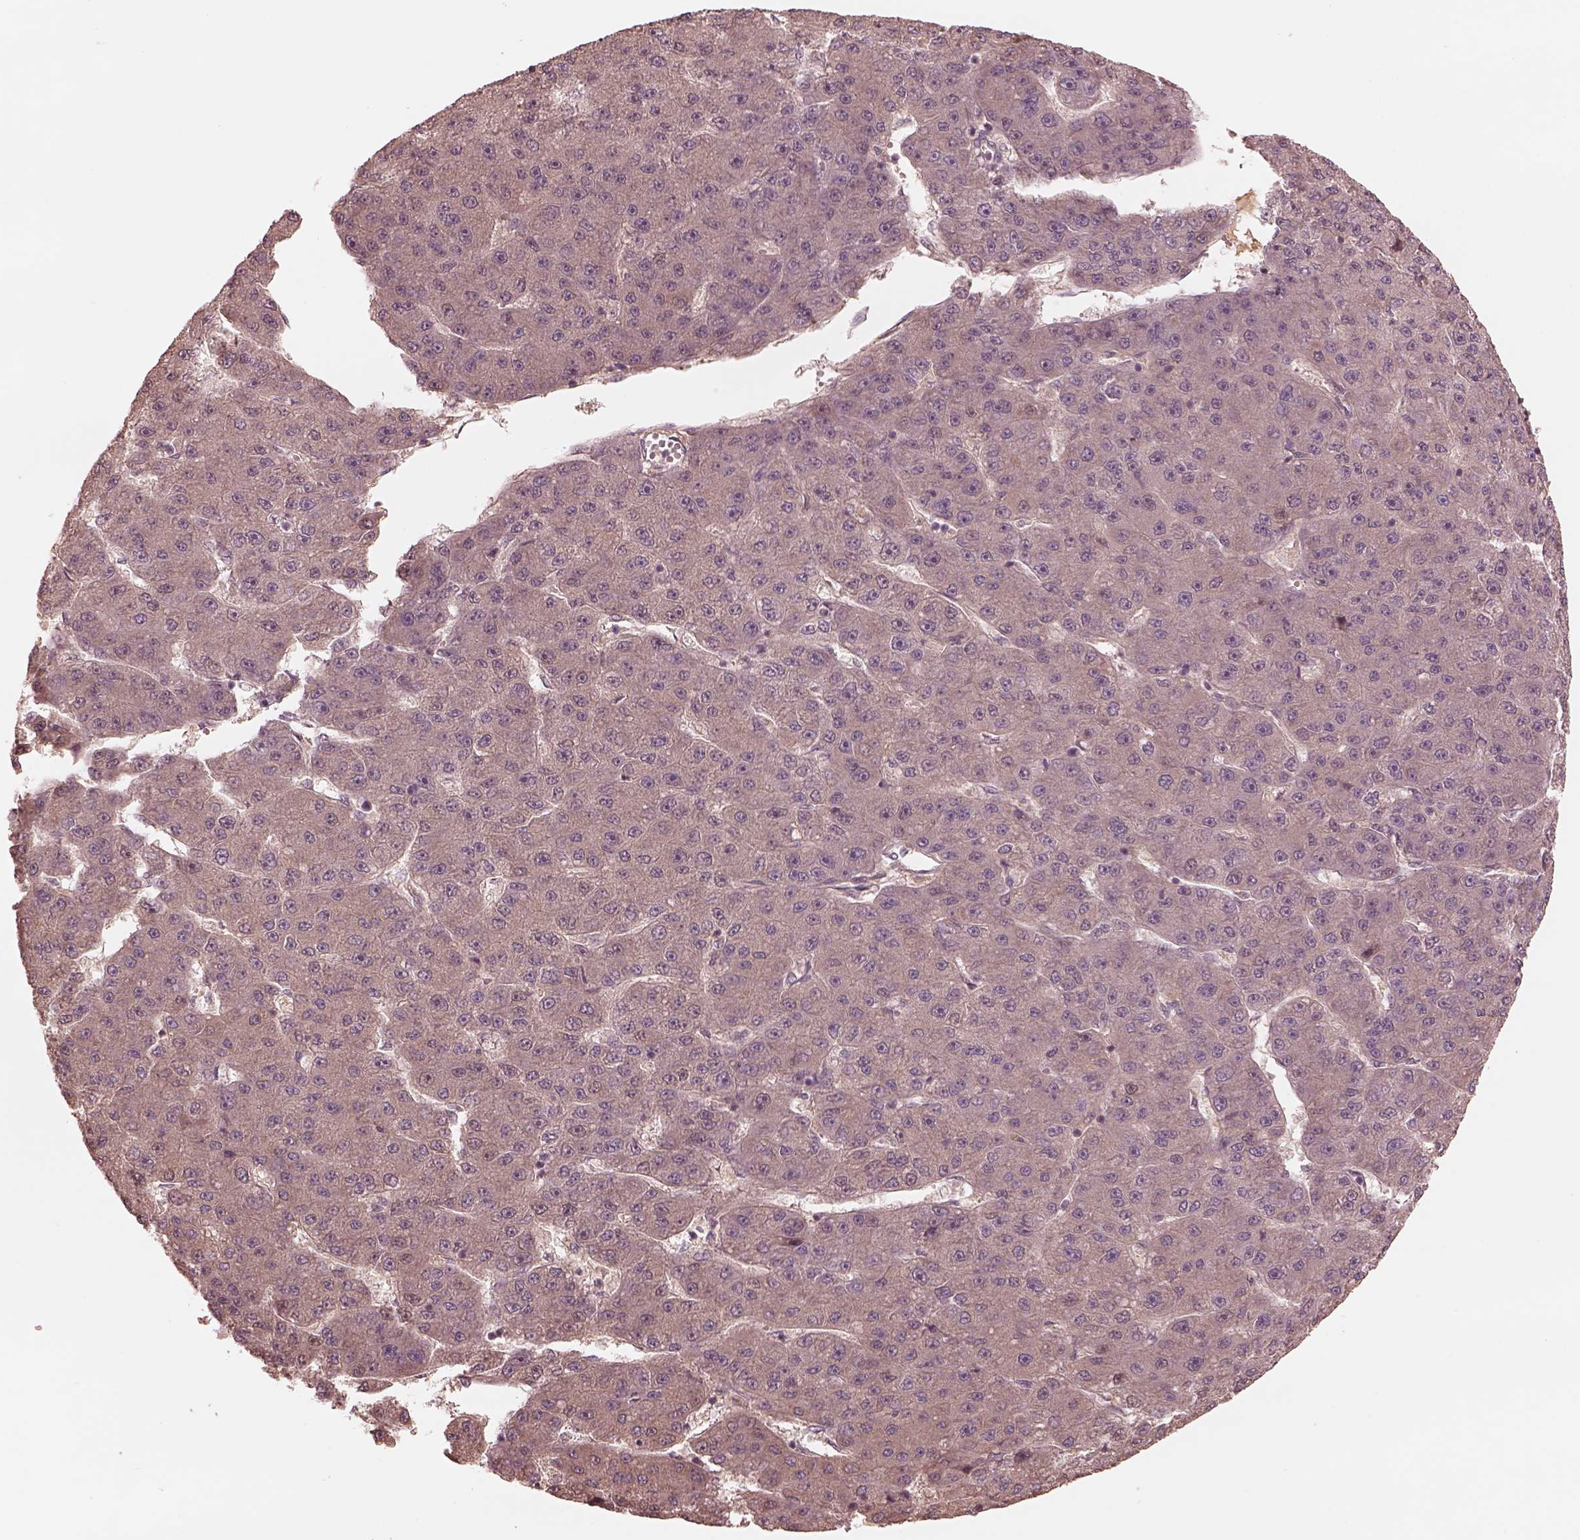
{"staining": {"intensity": "negative", "quantity": "none", "location": "none"}, "tissue": "liver cancer", "cell_type": "Tumor cells", "image_type": "cancer", "snomed": [{"axis": "morphology", "description": "Carcinoma, Hepatocellular, NOS"}, {"axis": "topography", "description": "Liver"}], "caption": "Immunohistochemistry (IHC) image of human hepatocellular carcinoma (liver) stained for a protein (brown), which displays no staining in tumor cells.", "gene": "TF", "patient": {"sex": "male", "age": 67}}